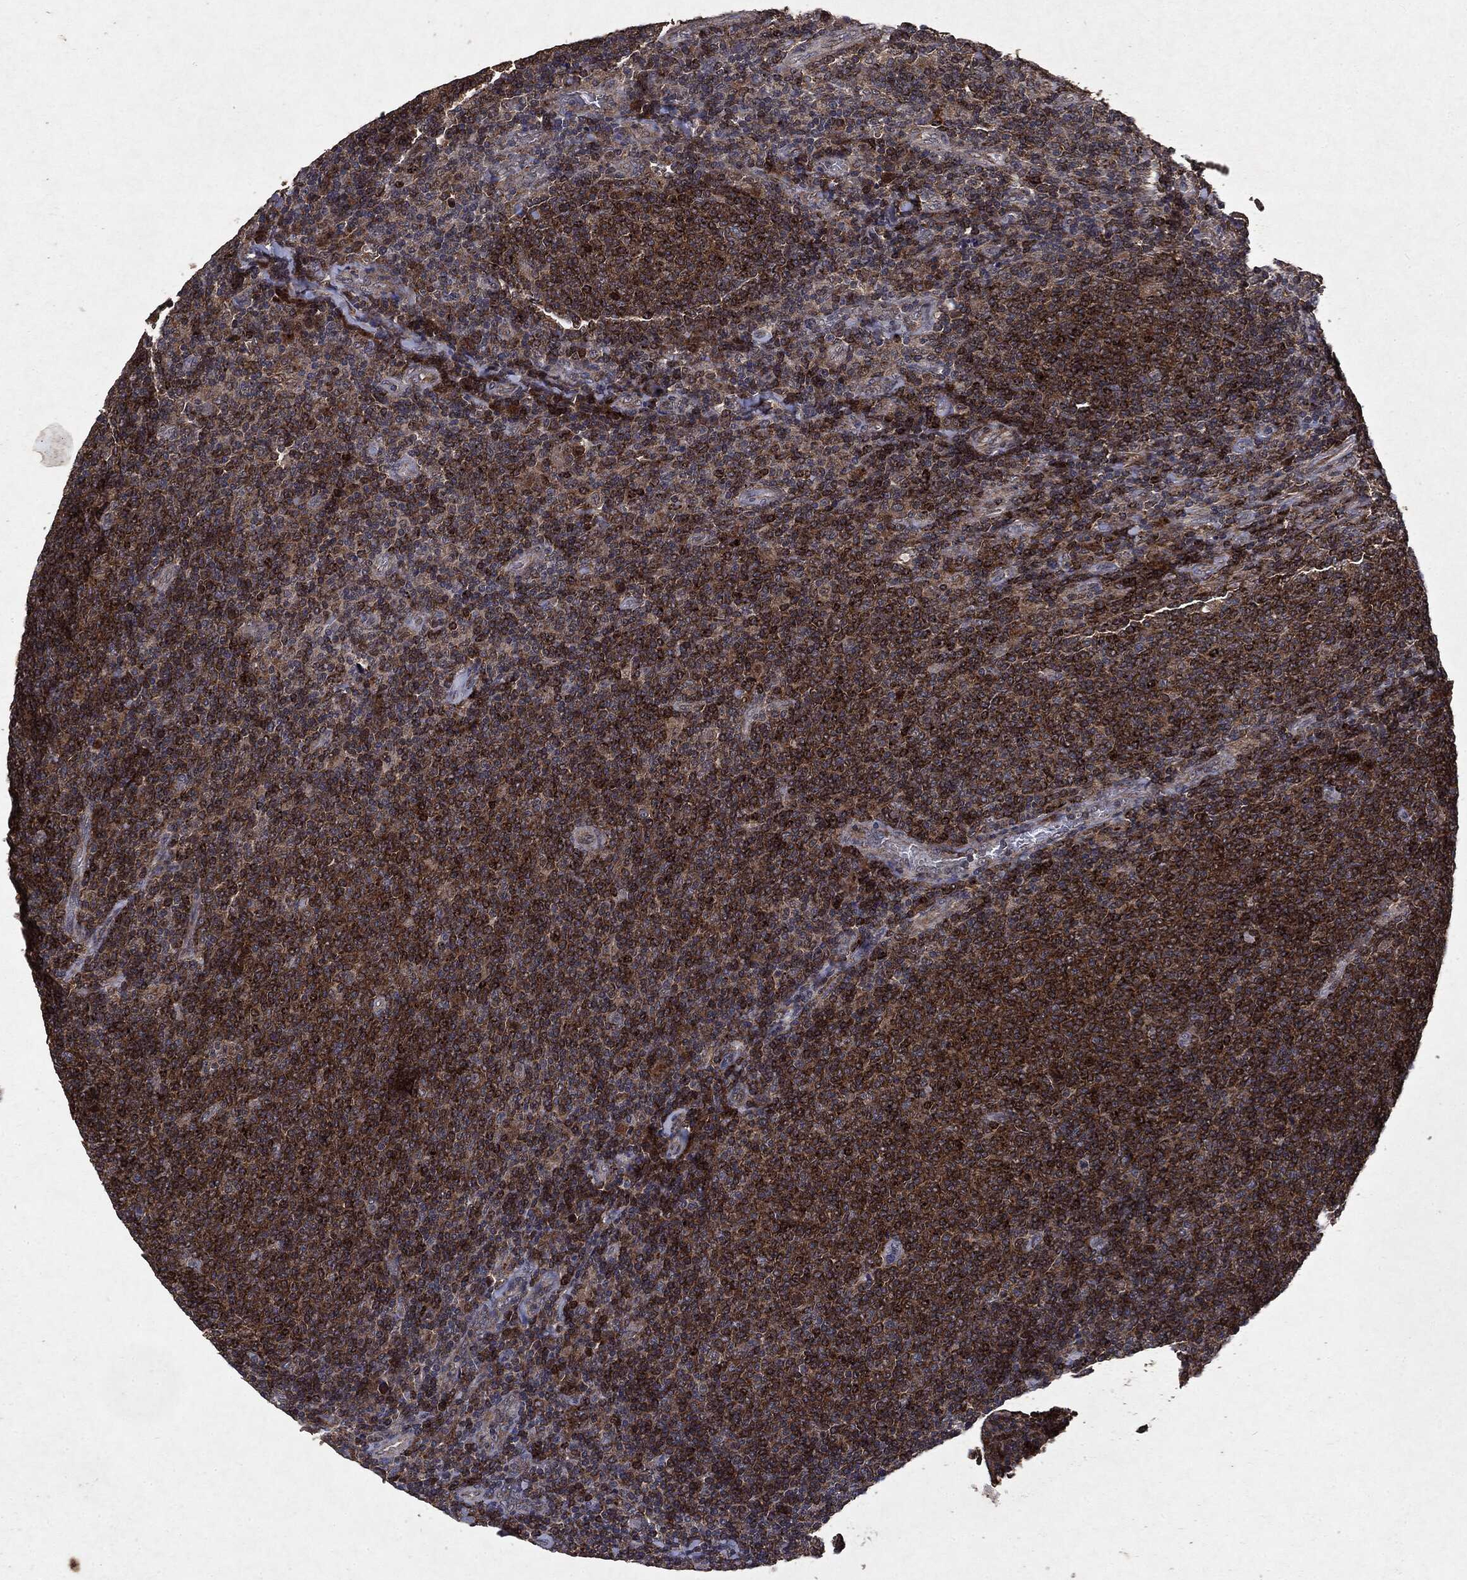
{"staining": {"intensity": "moderate", "quantity": ">75%", "location": "cytoplasmic/membranous"}, "tissue": "lymphoma", "cell_type": "Tumor cells", "image_type": "cancer", "snomed": [{"axis": "morphology", "description": "Malignant lymphoma, non-Hodgkin's type, Low grade"}, {"axis": "topography", "description": "Lymph node"}], "caption": "Malignant lymphoma, non-Hodgkin's type (low-grade) stained for a protein (brown) demonstrates moderate cytoplasmic/membranous positive positivity in about >75% of tumor cells.", "gene": "PTEN", "patient": {"sex": "male", "age": 52}}